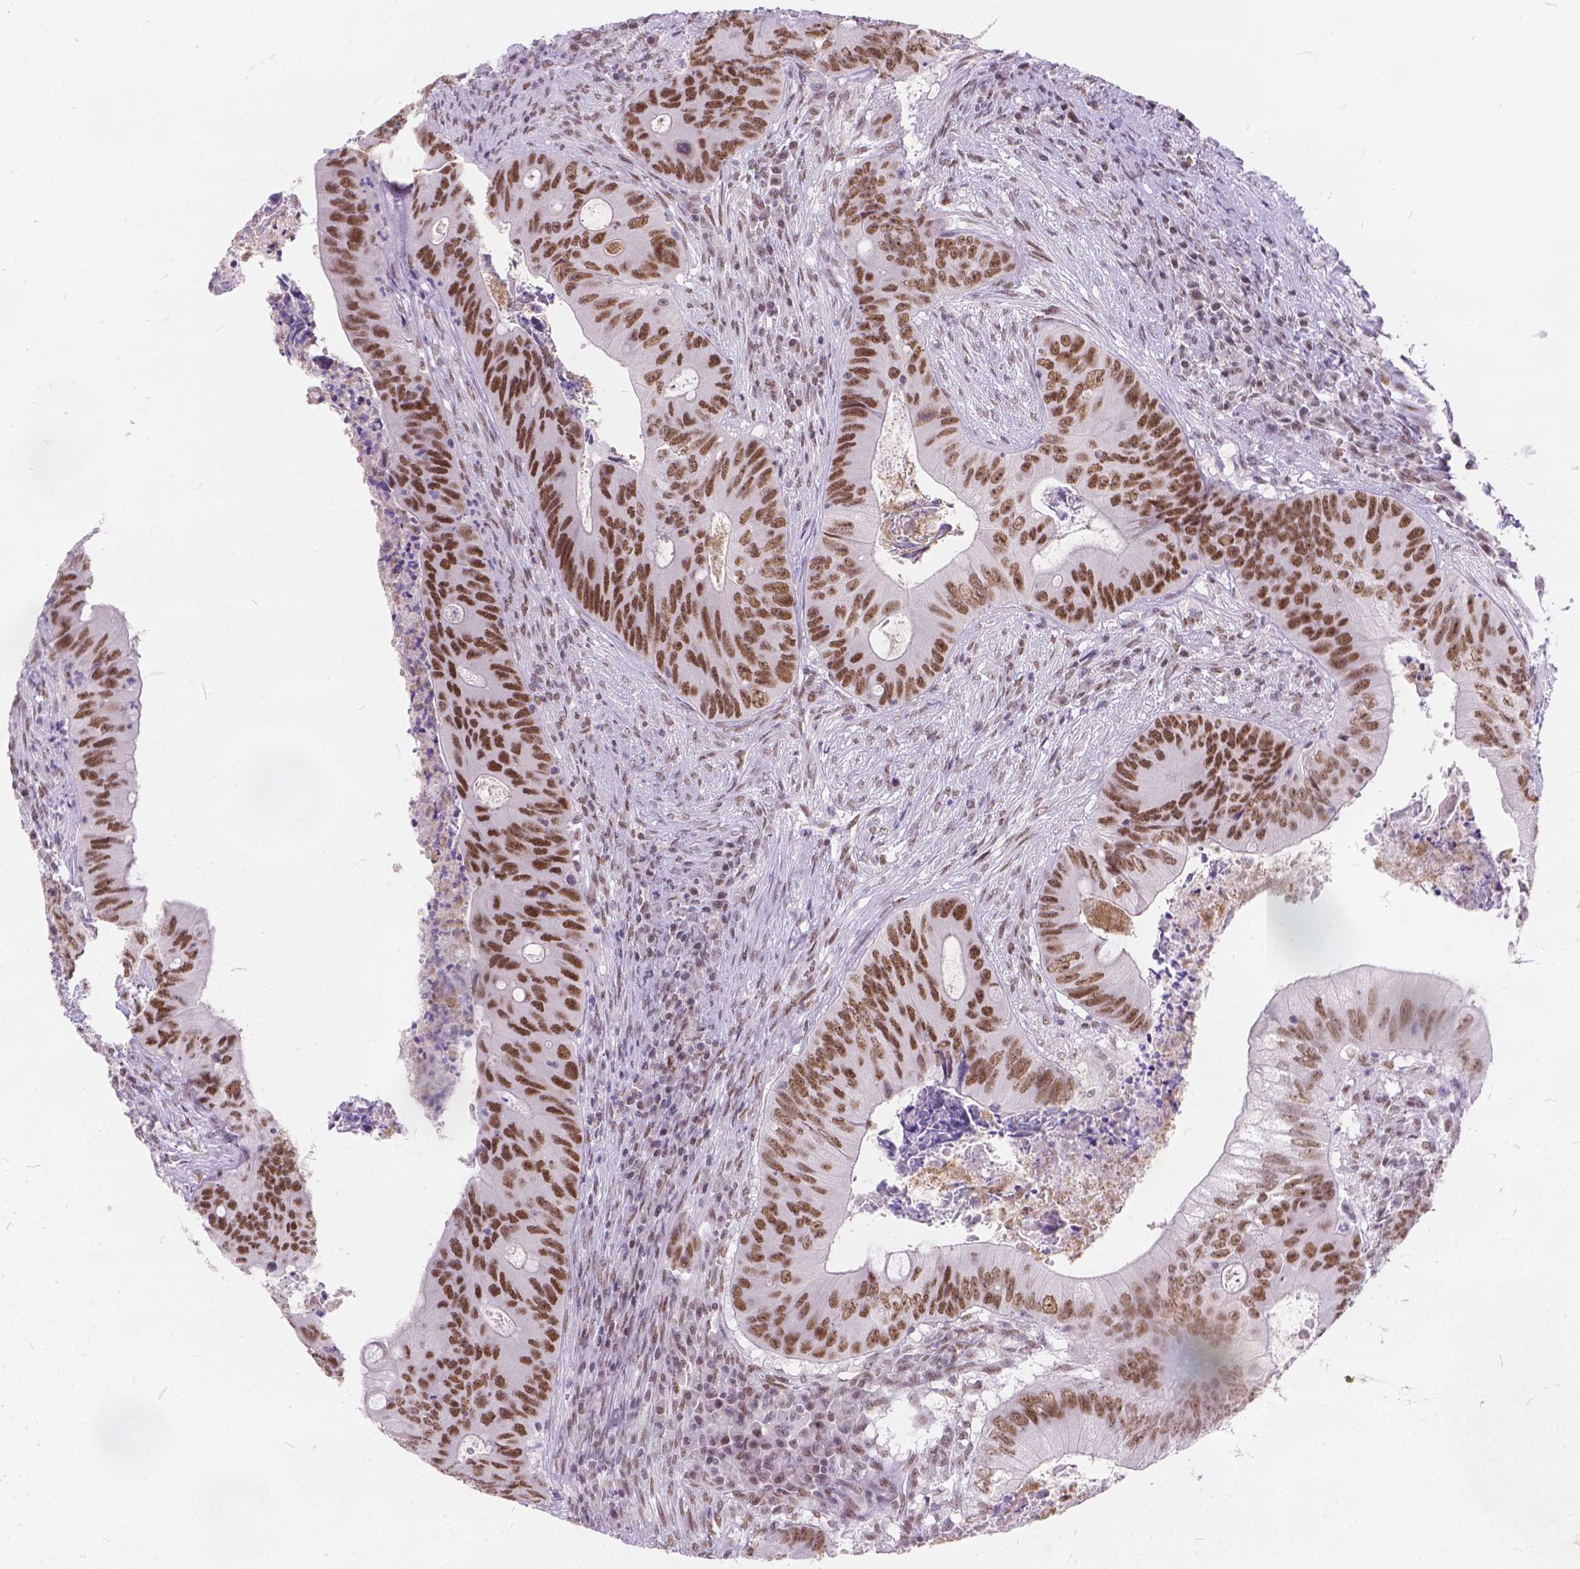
{"staining": {"intensity": "moderate", "quantity": ">75%", "location": "nuclear"}, "tissue": "colorectal cancer", "cell_type": "Tumor cells", "image_type": "cancer", "snomed": [{"axis": "morphology", "description": "Adenocarcinoma, NOS"}, {"axis": "topography", "description": "Colon"}], "caption": "Colorectal cancer stained with DAB (3,3'-diaminobenzidine) immunohistochemistry (IHC) demonstrates medium levels of moderate nuclear positivity in approximately >75% of tumor cells.", "gene": "FAM53A", "patient": {"sex": "female", "age": 74}}